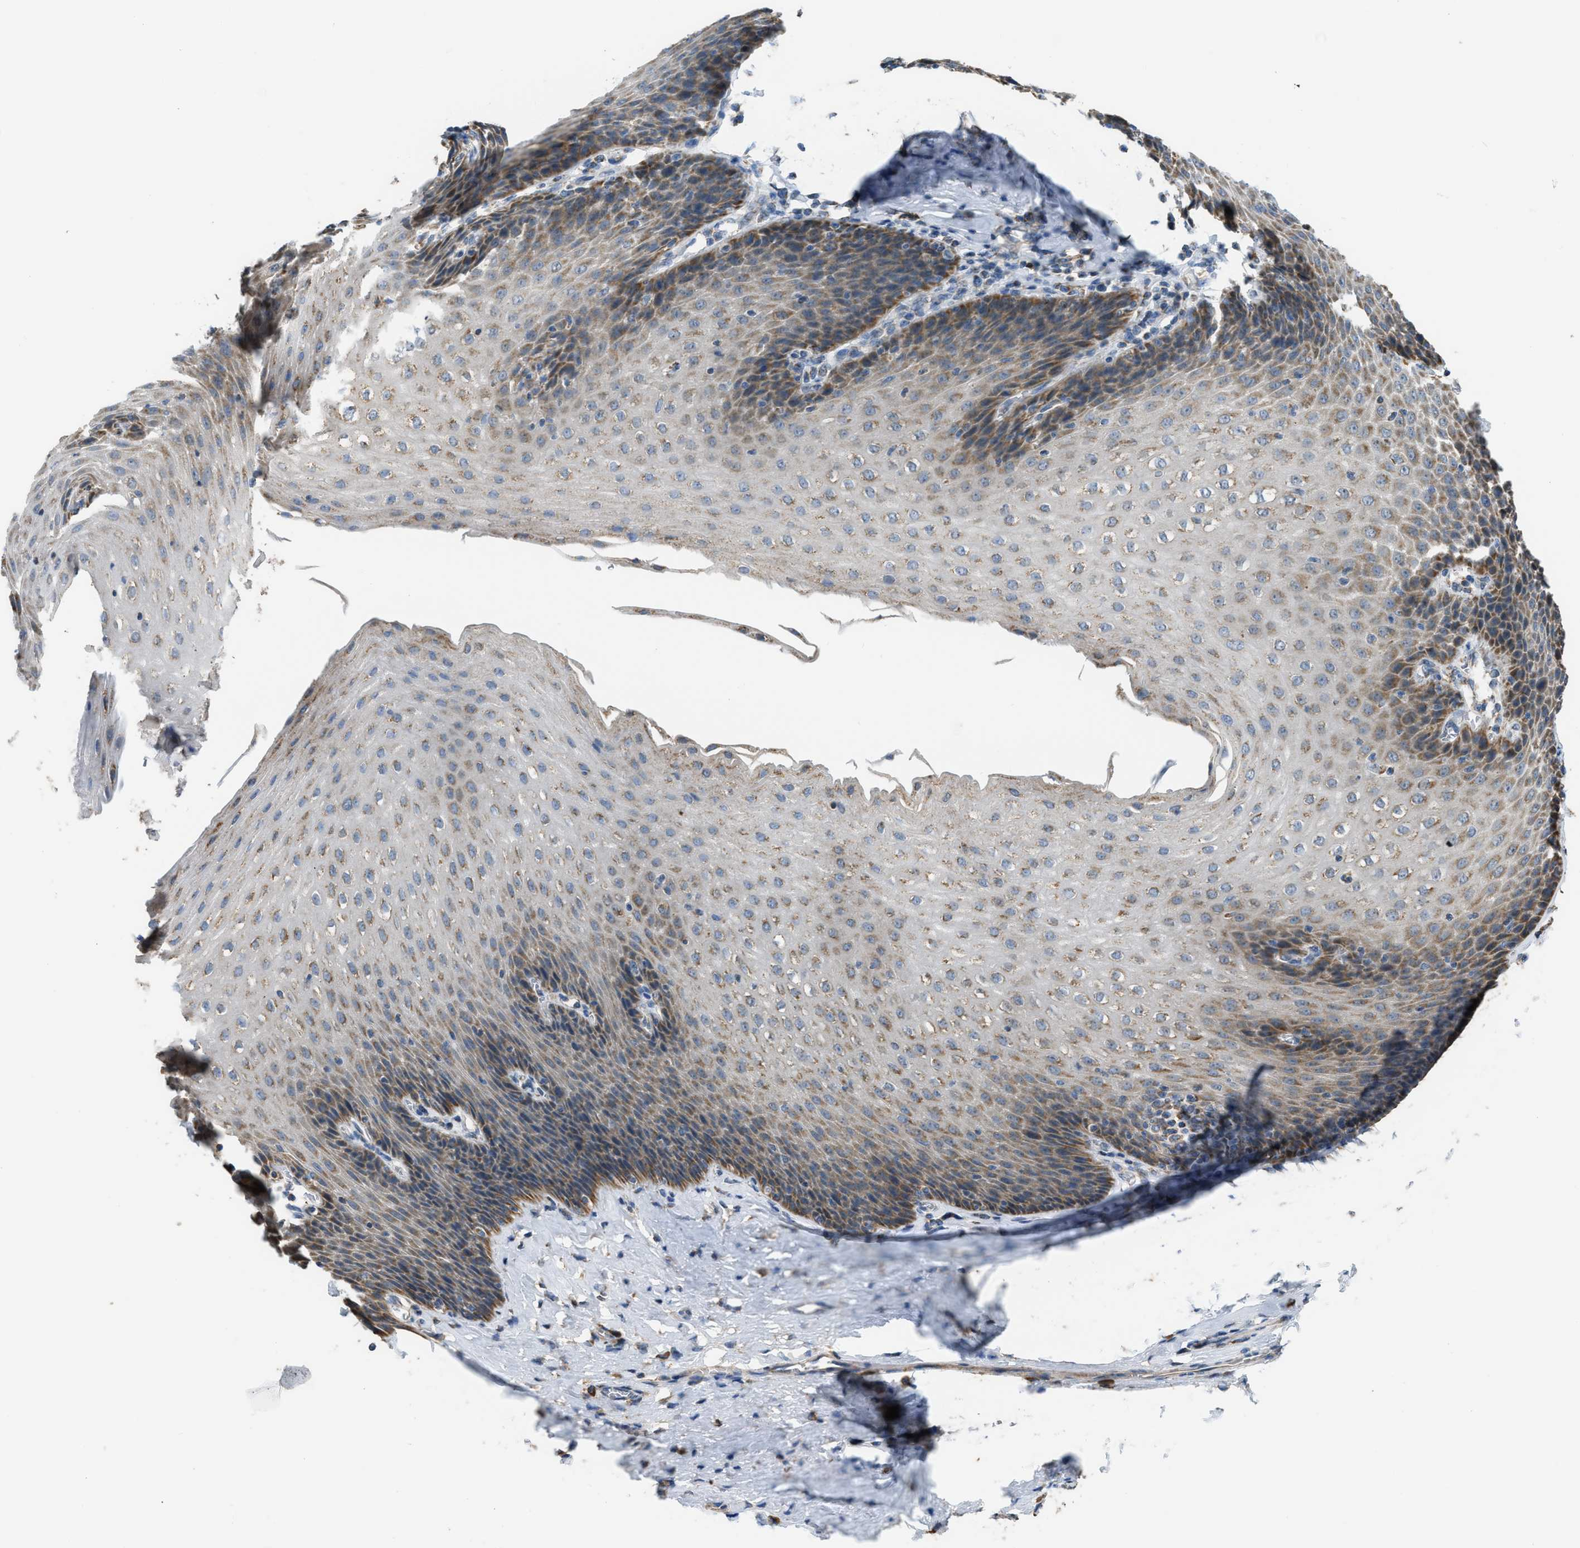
{"staining": {"intensity": "moderate", "quantity": "25%-75%", "location": "cytoplasmic/membranous"}, "tissue": "esophagus", "cell_type": "Squamous epithelial cells", "image_type": "normal", "snomed": [{"axis": "morphology", "description": "Normal tissue, NOS"}, {"axis": "topography", "description": "Esophagus"}], "caption": "Esophagus stained for a protein (brown) displays moderate cytoplasmic/membranous positive staining in about 25%-75% of squamous epithelial cells.", "gene": "ETFB", "patient": {"sex": "female", "age": 61}}